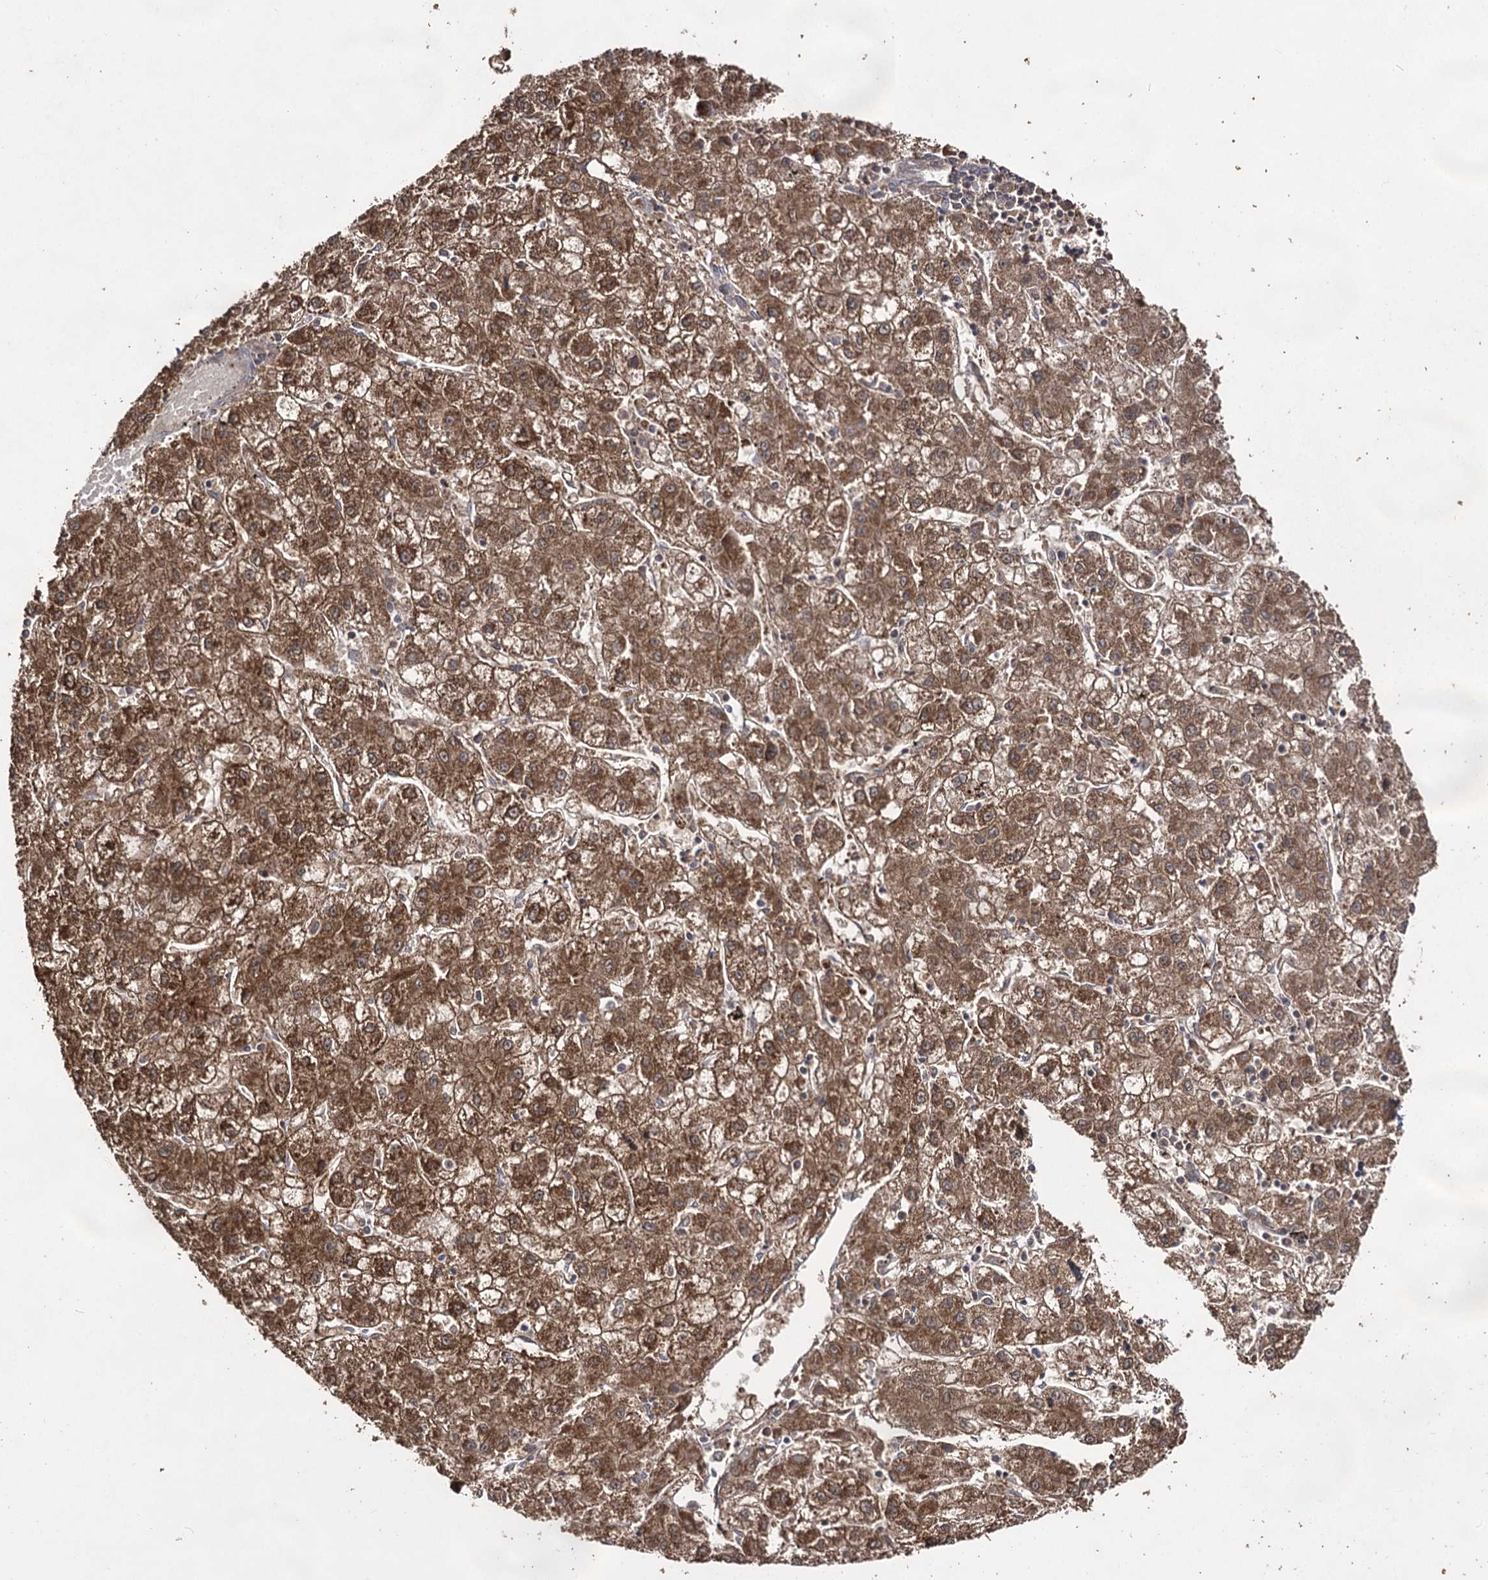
{"staining": {"intensity": "moderate", "quantity": ">75%", "location": "cytoplasmic/membranous"}, "tissue": "liver cancer", "cell_type": "Tumor cells", "image_type": "cancer", "snomed": [{"axis": "morphology", "description": "Carcinoma, Hepatocellular, NOS"}, {"axis": "topography", "description": "Liver"}], "caption": "IHC image of neoplastic tissue: human liver cancer stained using immunohistochemistry (IHC) displays medium levels of moderate protein expression localized specifically in the cytoplasmic/membranous of tumor cells, appearing as a cytoplasmic/membranous brown color.", "gene": "ACTR6", "patient": {"sex": "male", "age": 72}}